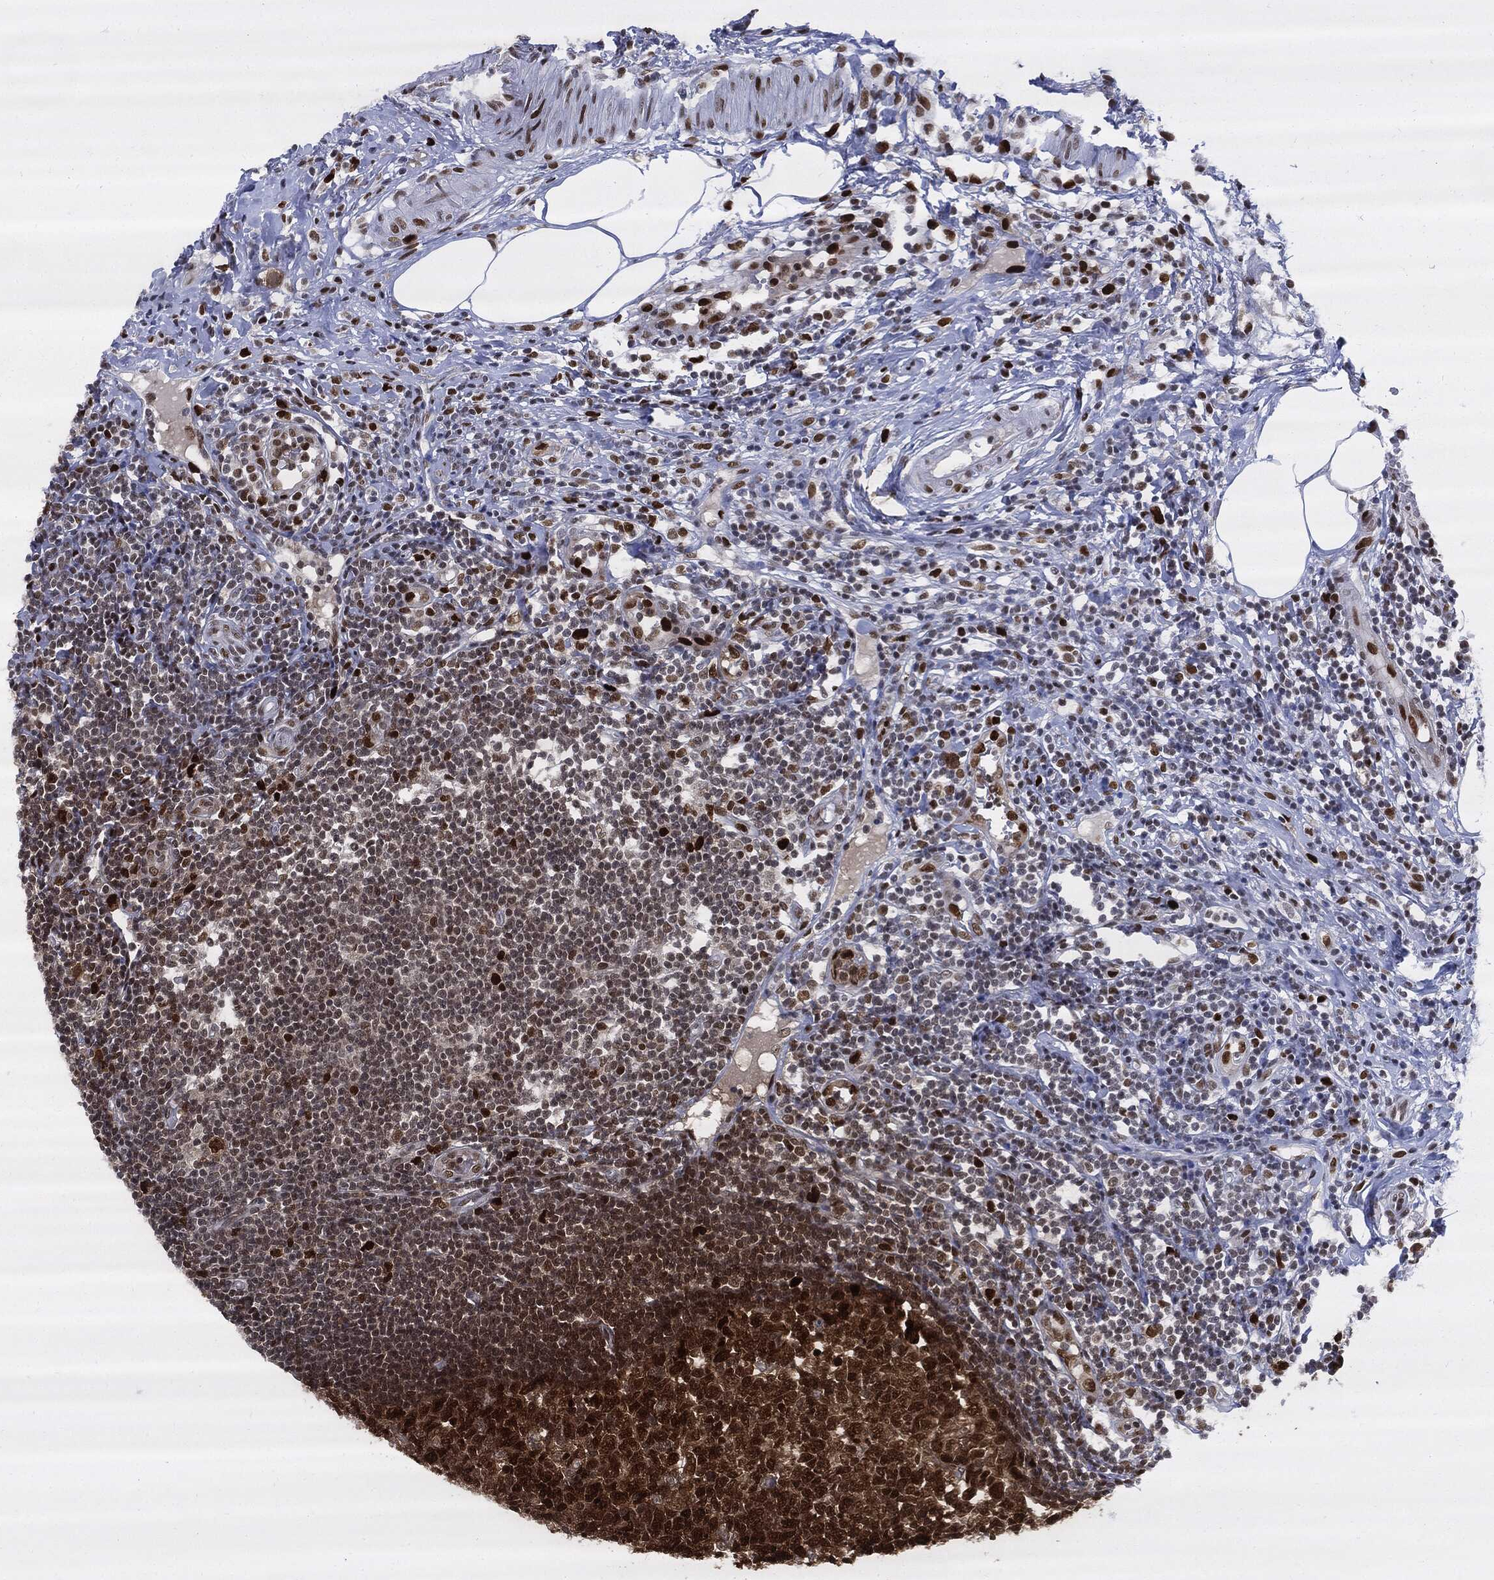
{"staining": {"intensity": "strong", "quantity": ">75%", "location": "nuclear"}, "tissue": "appendix", "cell_type": "Glandular cells", "image_type": "normal", "snomed": [{"axis": "morphology", "description": "Normal tissue, NOS"}, {"axis": "morphology", "description": "Inflammation, NOS"}, {"axis": "topography", "description": "Appendix"}], "caption": "A micrograph showing strong nuclear positivity in about >75% of glandular cells in unremarkable appendix, as visualized by brown immunohistochemical staining.", "gene": "PCNA", "patient": {"sex": "male", "age": 16}}